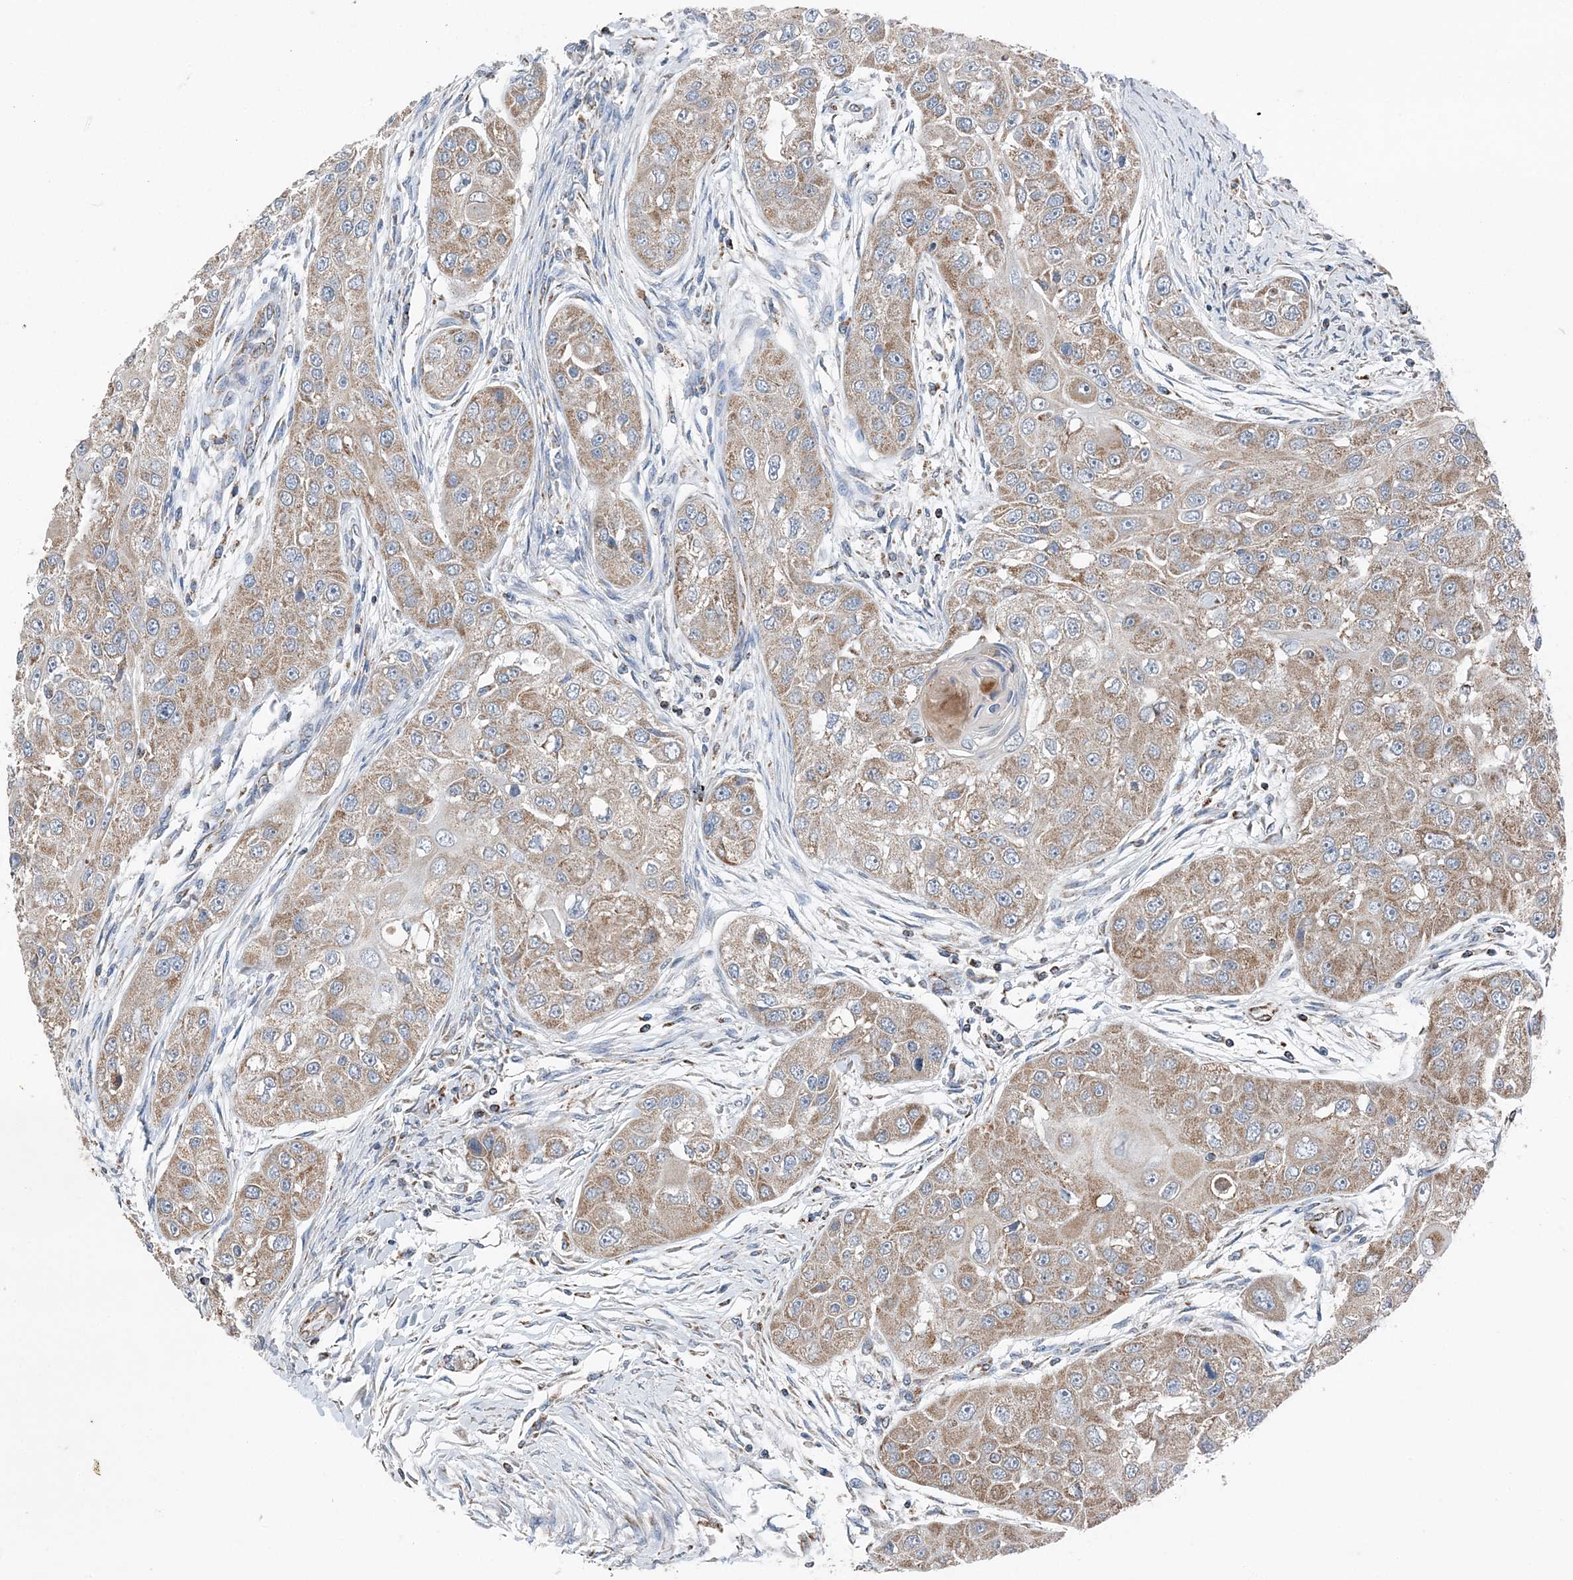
{"staining": {"intensity": "moderate", "quantity": ">75%", "location": "cytoplasmic/membranous"}, "tissue": "head and neck cancer", "cell_type": "Tumor cells", "image_type": "cancer", "snomed": [{"axis": "morphology", "description": "Normal tissue, NOS"}, {"axis": "morphology", "description": "Squamous cell carcinoma, NOS"}, {"axis": "topography", "description": "Skeletal muscle"}, {"axis": "topography", "description": "Head-Neck"}], "caption": "Immunohistochemistry (IHC) staining of head and neck cancer (squamous cell carcinoma), which displays medium levels of moderate cytoplasmic/membranous positivity in approximately >75% of tumor cells indicating moderate cytoplasmic/membranous protein staining. The staining was performed using DAB (3,3'-diaminobenzidine) (brown) for protein detection and nuclei were counterstained in hematoxylin (blue).", "gene": "SPRY2", "patient": {"sex": "male", "age": 51}}